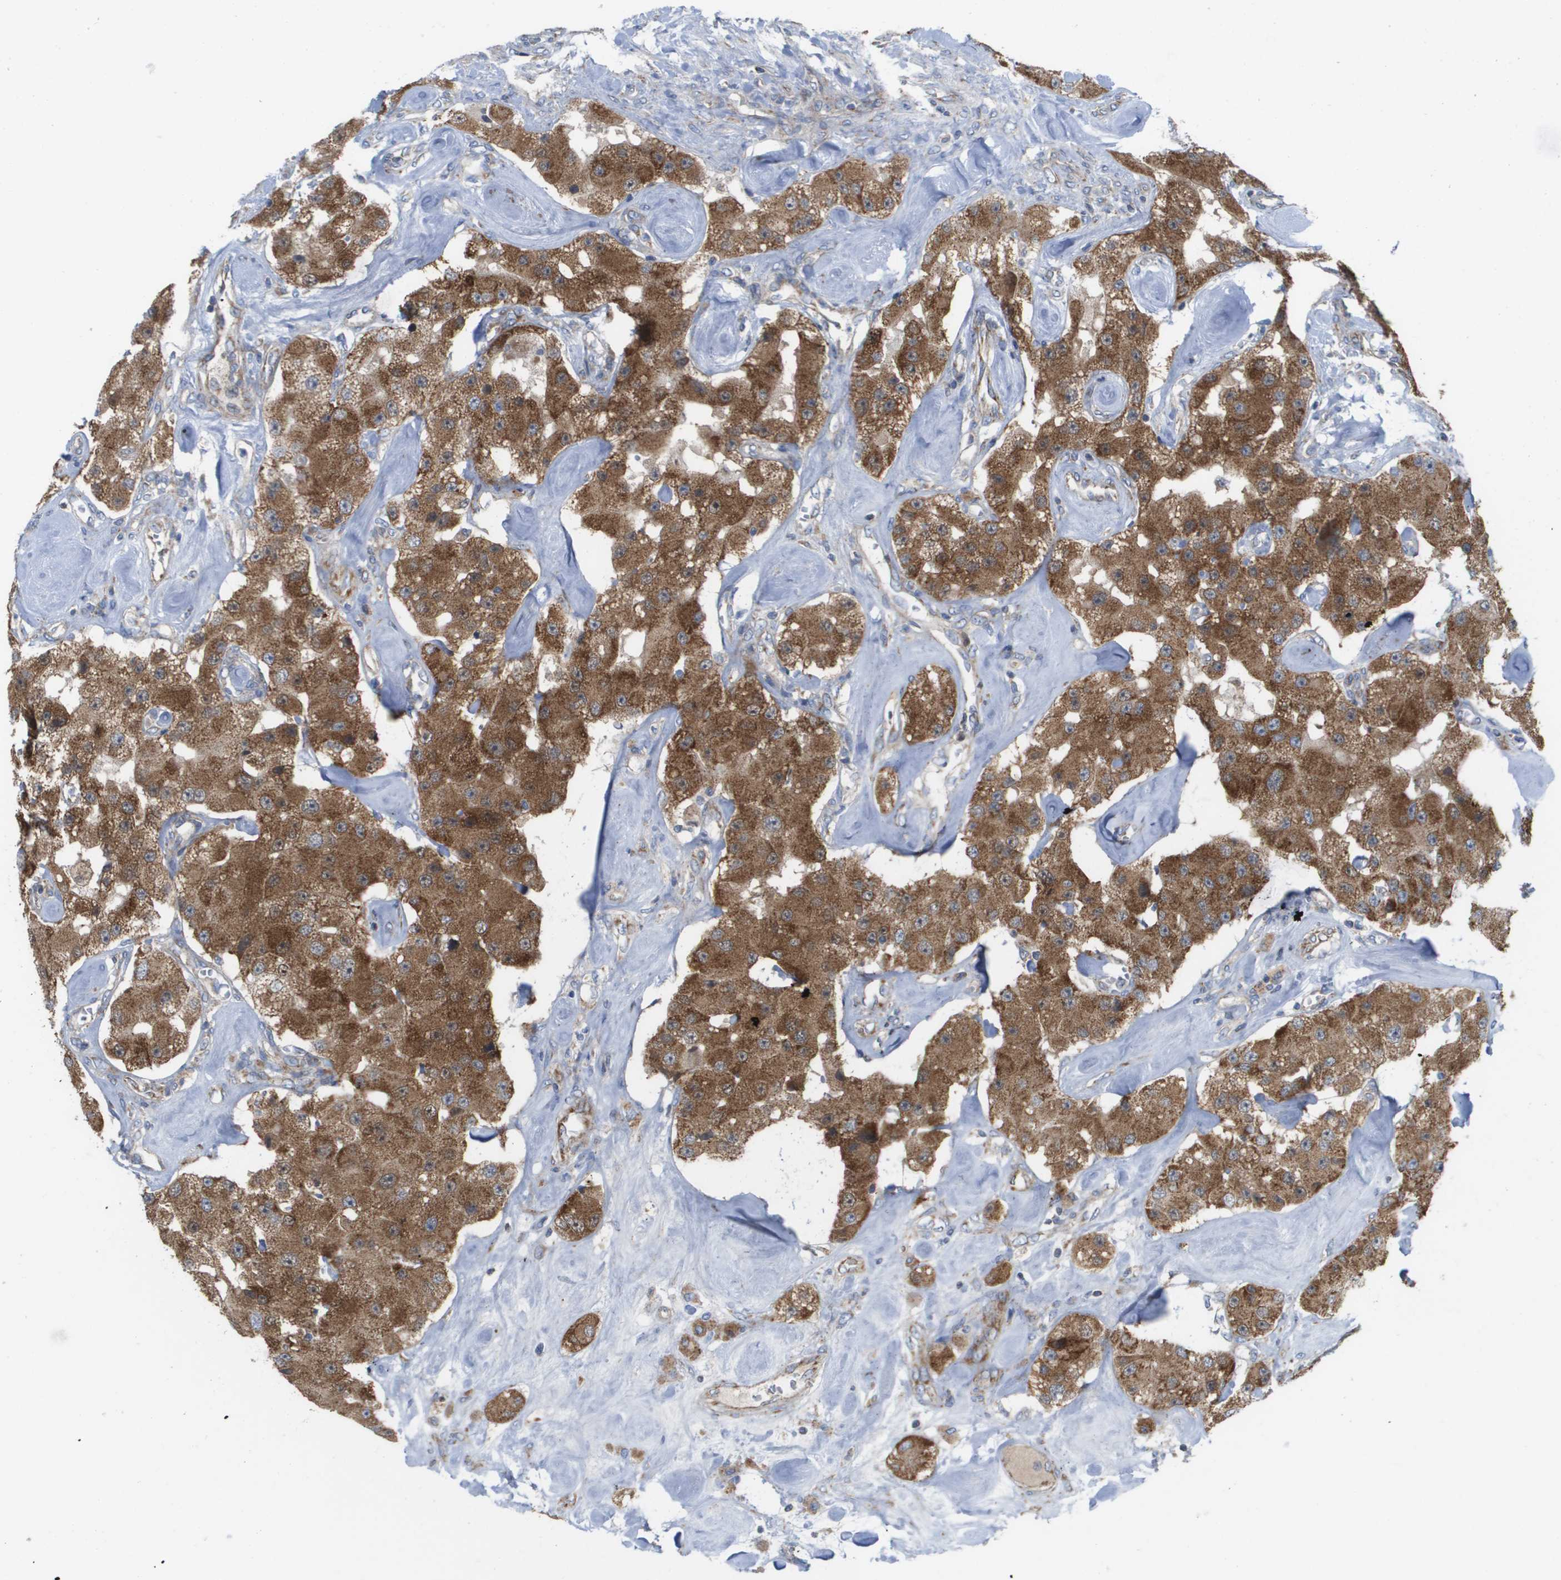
{"staining": {"intensity": "strong", "quantity": ">75%", "location": "cytoplasmic/membranous"}, "tissue": "carcinoid", "cell_type": "Tumor cells", "image_type": "cancer", "snomed": [{"axis": "morphology", "description": "Carcinoid, malignant, NOS"}, {"axis": "topography", "description": "Pancreas"}], "caption": "Immunohistochemistry (DAB) staining of carcinoid demonstrates strong cytoplasmic/membranous protein staining in about >75% of tumor cells. (Brightfield microscopy of DAB IHC at high magnification).", "gene": "FIS1", "patient": {"sex": "male", "age": 41}}